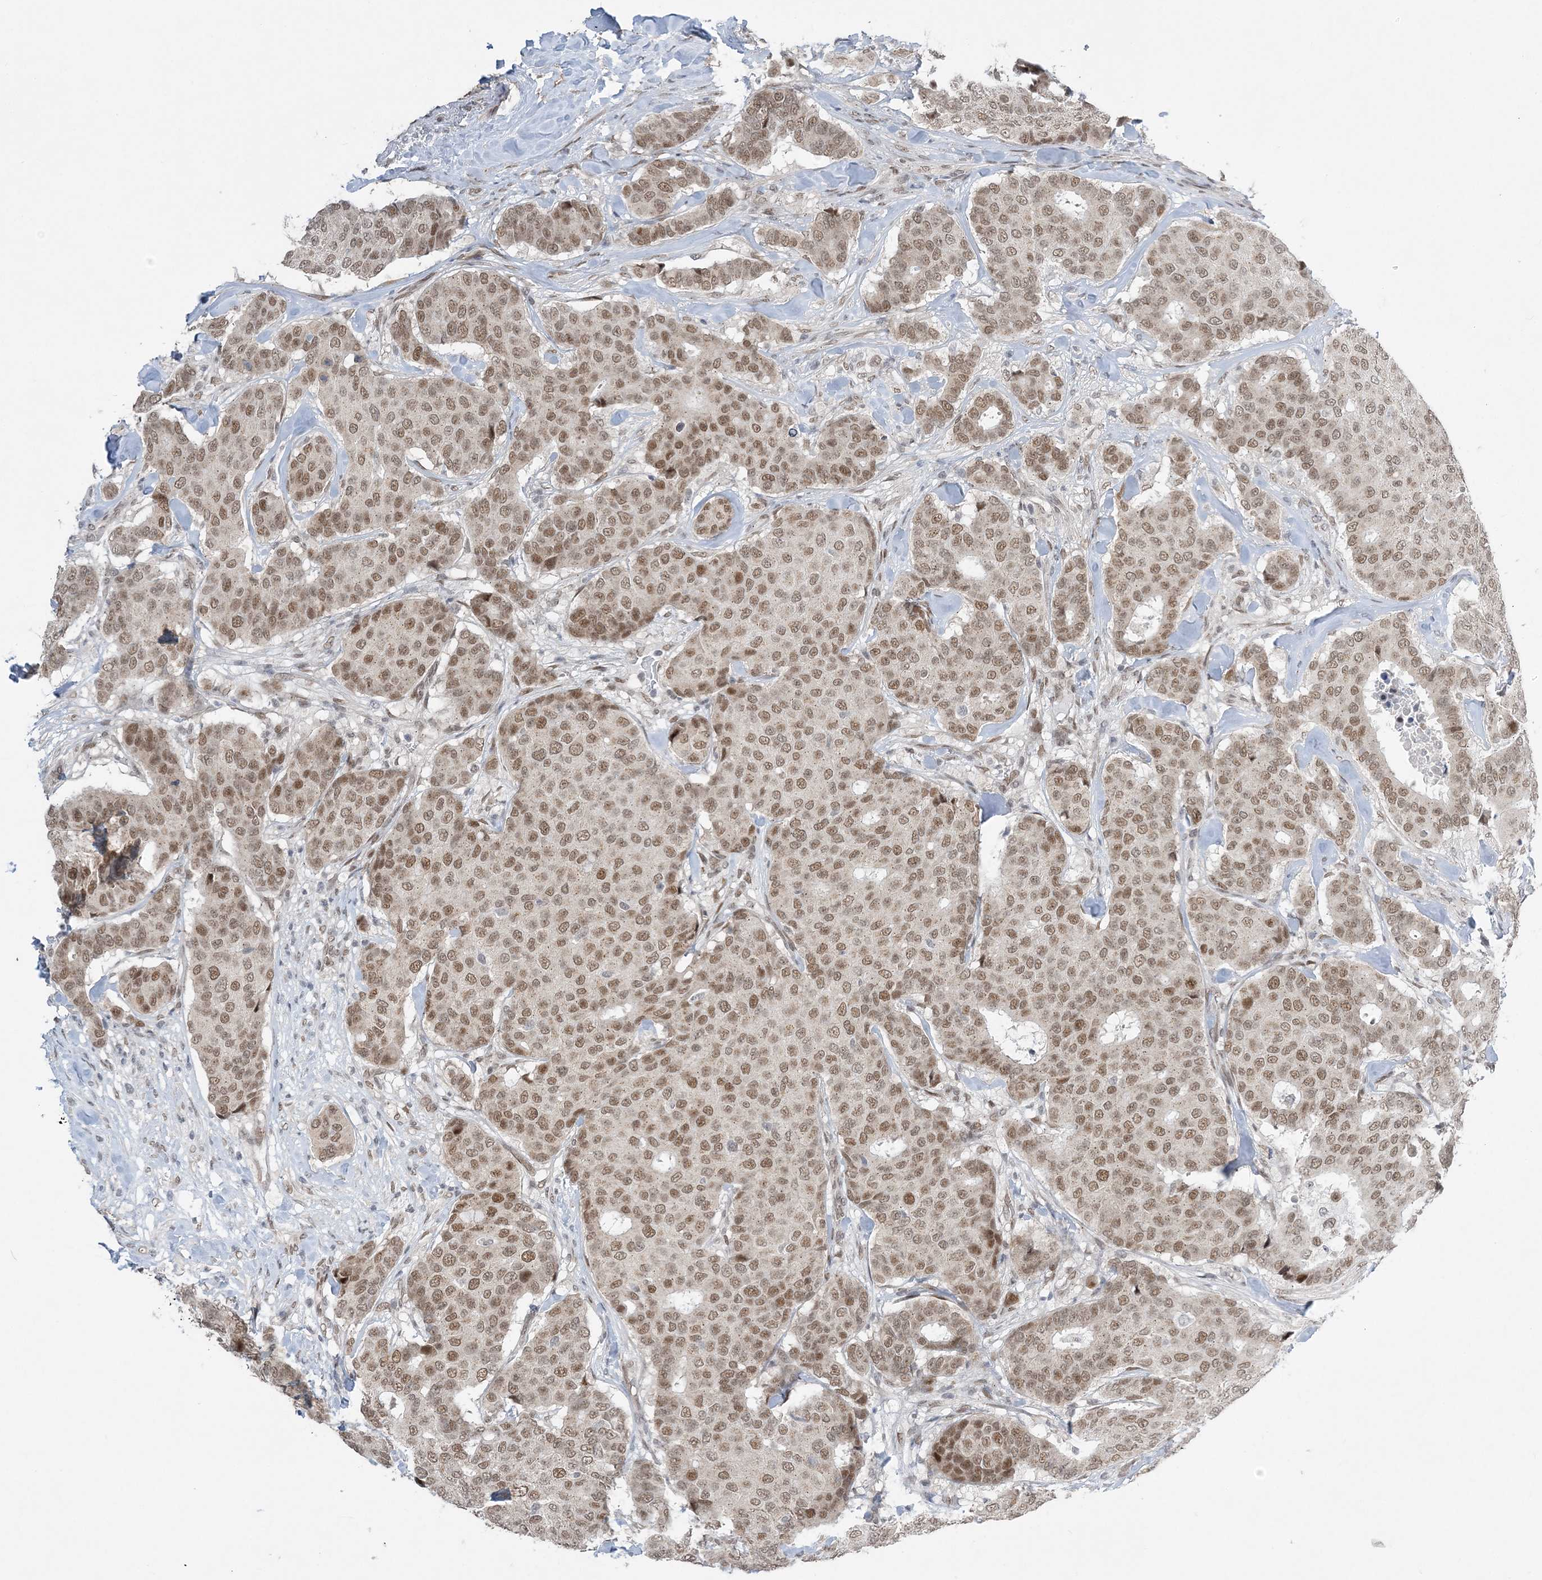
{"staining": {"intensity": "moderate", "quantity": ">75%", "location": "nuclear"}, "tissue": "breast cancer", "cell_type": "Tumor cells", "image_type": "cancer", "snomed": [{"axis": "morphology", "description": "Duct carcinoma"}, {"axis": "topography", "description": "Breast"}], "caption": "Infiltrating ductal carcinoma (breast) stained with immunohistochemistry displays moderate nuclear expression in about >75% of tumor cells. (IHC, brightfield microscopy, high magnification).", "gene": "WAC", "patient": {"sex": "female", "age": 75}}